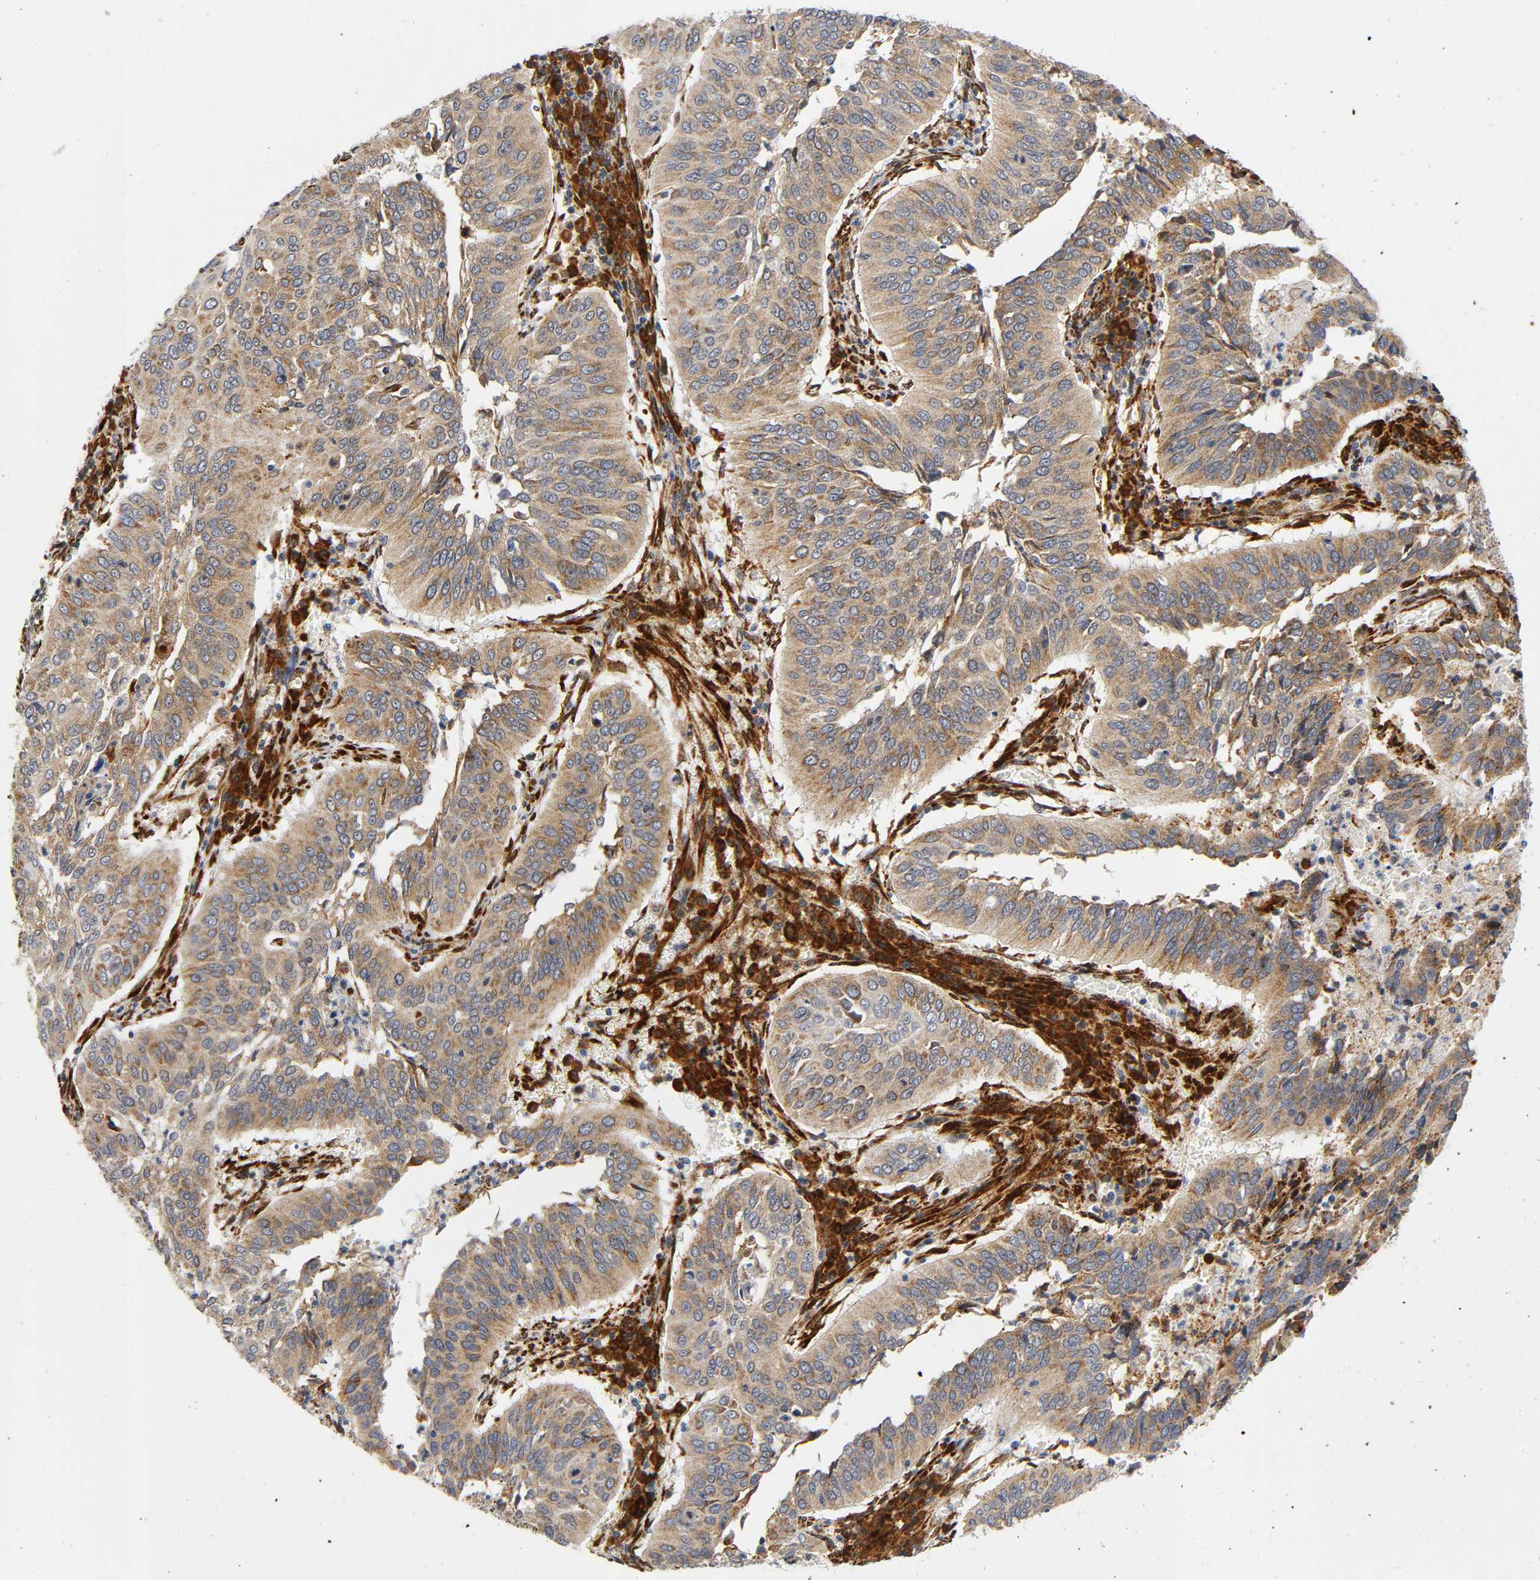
{"staining": {"intensity": "moderate", "quantity": ">75%", "location": "cytoplasmic/membranous,nuclear"}, "tissue": "cervical cancer", "cell_type": "Tumor cells", "image_type": "cancer", "snomed": [{"axis": "morphology", "description": "Squamous cell carcinoma, NOS"}, {"axis": "topography", "description": "Cervix"}], "caption": "IHC photomicrograph of squamous cell carcinoma (cervical) stained for a protein (brown), which exhibits medium levels of moderate cytoplasmic/membranous and nuclear expression in about >75% of tumor cells.", "gene": "SOS2", "patient": {"sex": "female", "age": 39}}